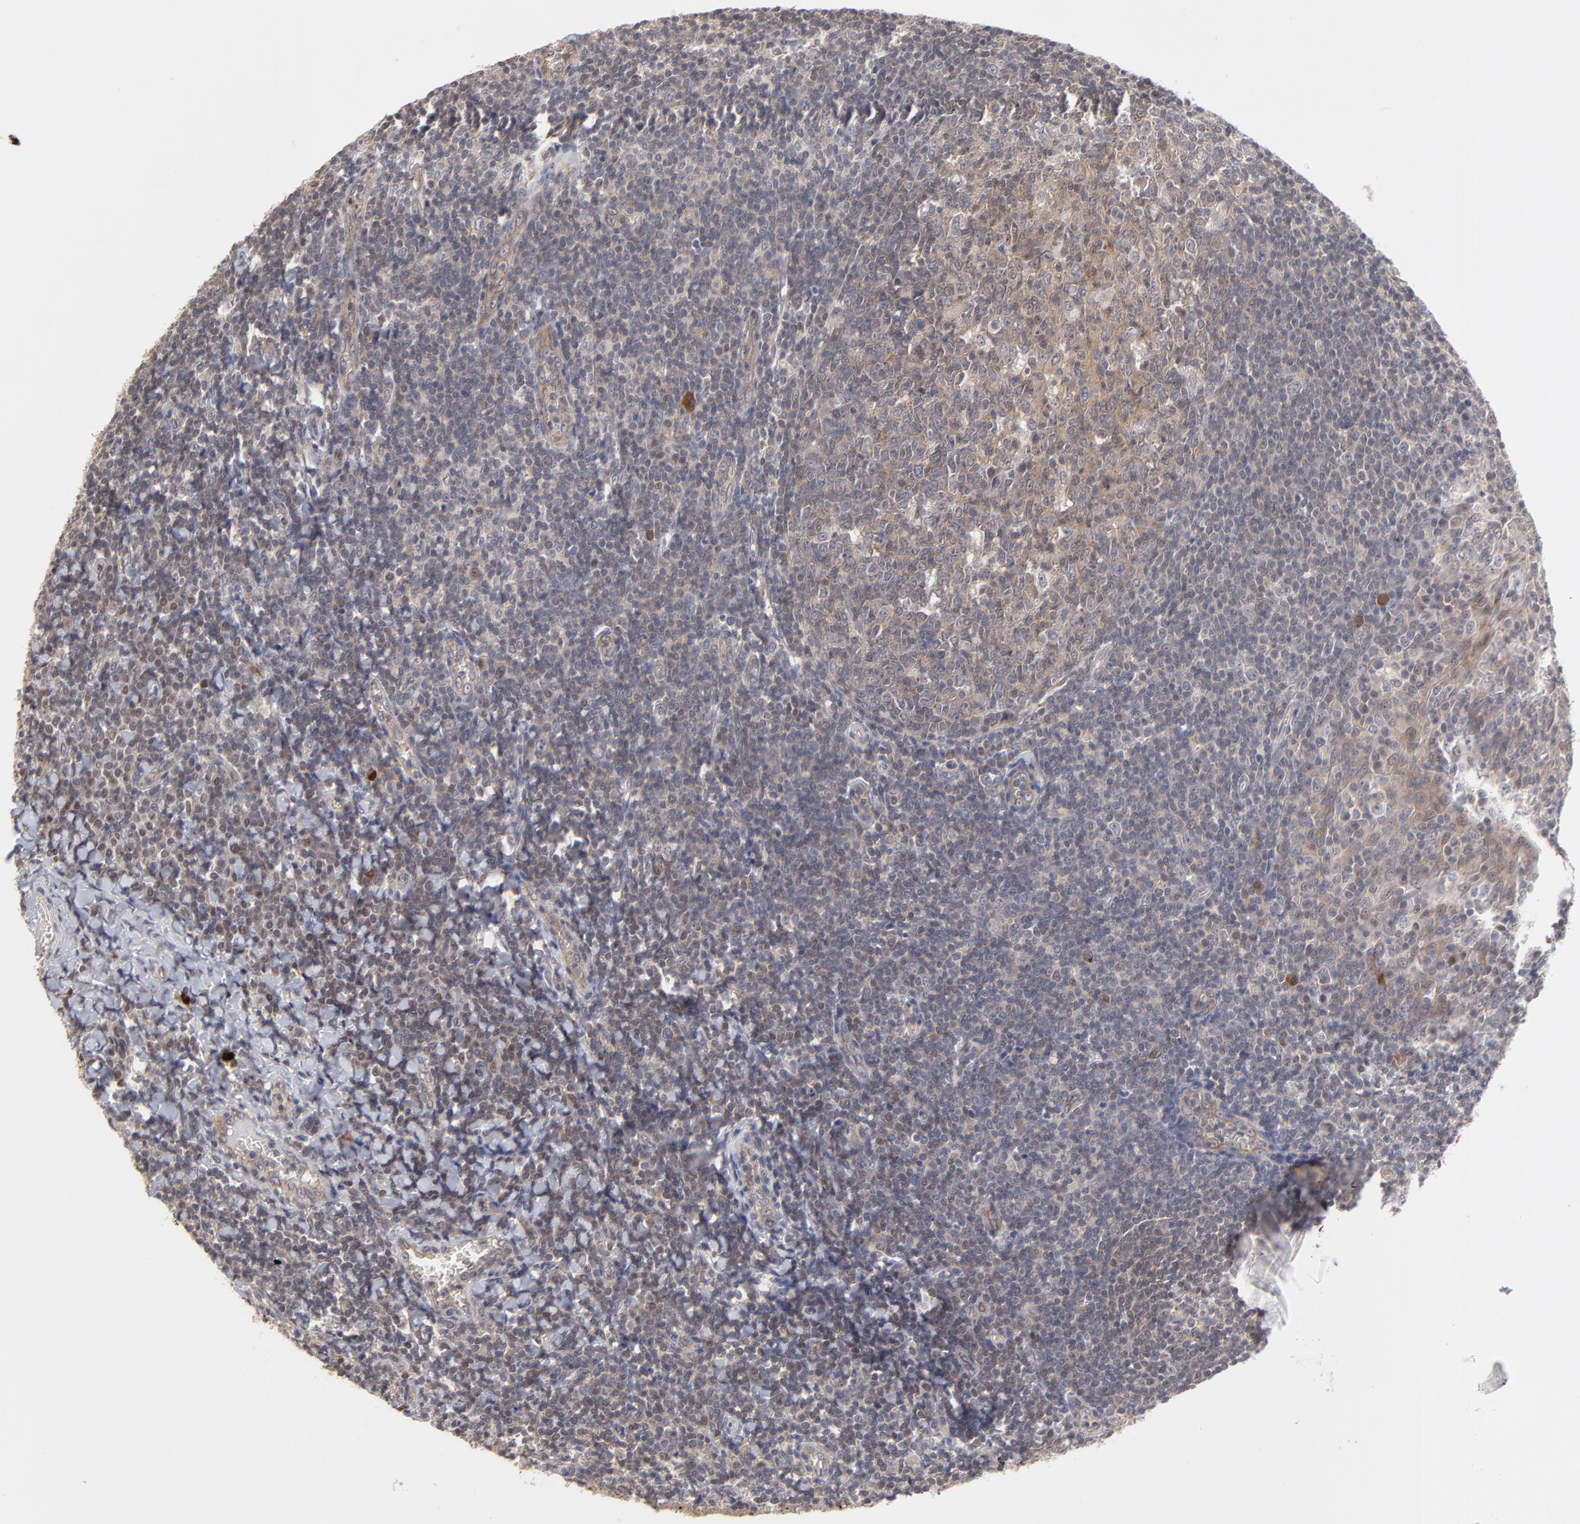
{"staining": {"intensity": "moderate", "quantity": "<25%", "location": "cytoplasmic/membranous"}, "tissue": "tonsil", "cell_type": "Germinal center cells", "image_type": "normal", "snomed": [{"axis": "morphology", "description": "Normal tissue, NOS"}, {"axis": "topography", "description": "Tonsil"}], "caption": "Immunohistochemistry of unremarkable human tonsil displays low levels of moderate cytoplasmic/membranous expression in about <25% of germinal center cells.", "gene": "ZNF157", "patient": {"sex": "male", "age": 31}}